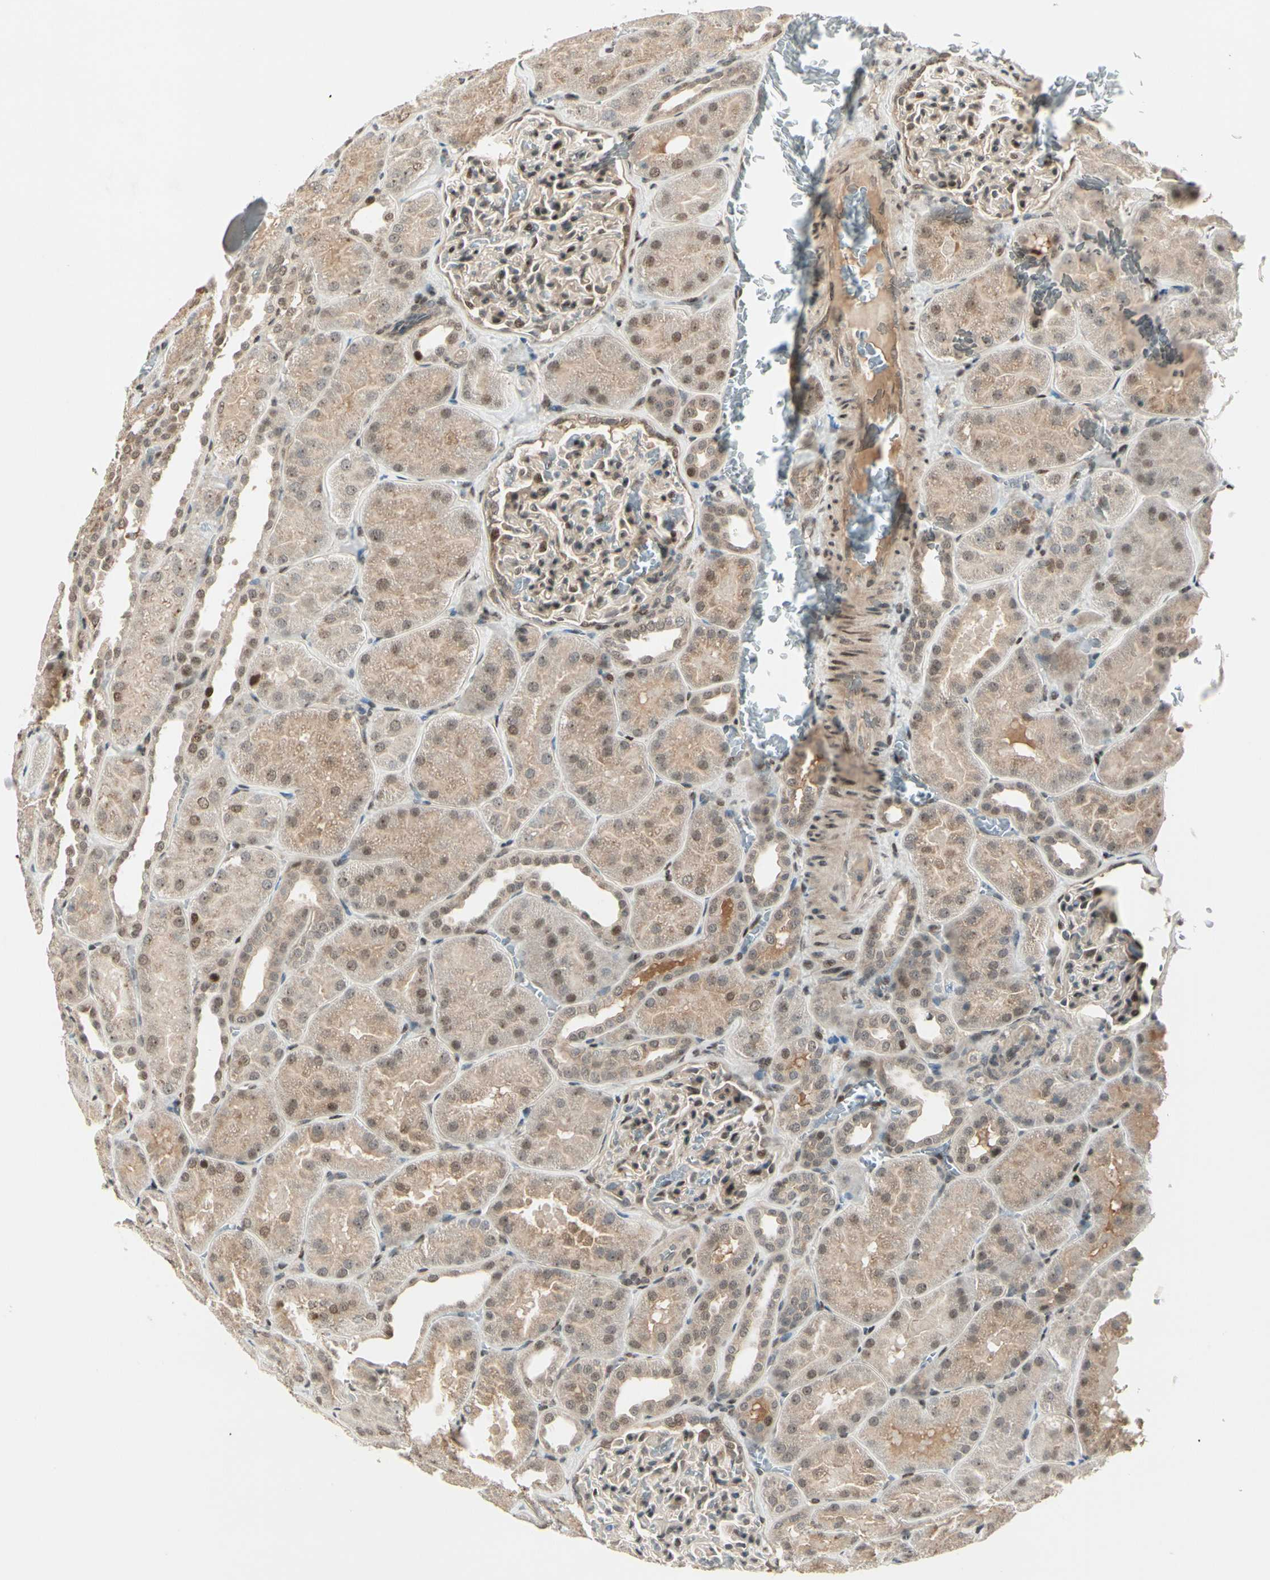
{"staining": {"intensity": "weak", "quantity": "25%-75%", "location": "nuclear"}, "tissue": "kidney", "cell_type": "Cells in glomeruli", "image_type": "normal", "snomed": [{"axis": "morphology", "description": "Normal tissue, NOS"}, {"axis": "topography", "description": "Kidney"}], "caption": "Immunohistochemical staining of benign kidney exhibits weak nuclear protein expression in about 25%-75% of cells in glomeruli. The staining is performed using DAB brown chromogen to label protein expression. The nuclei are counter-stained blue using hematoxylin.", "gene": "GTF3A", "patient": {"sex": "male", "age": 28}}